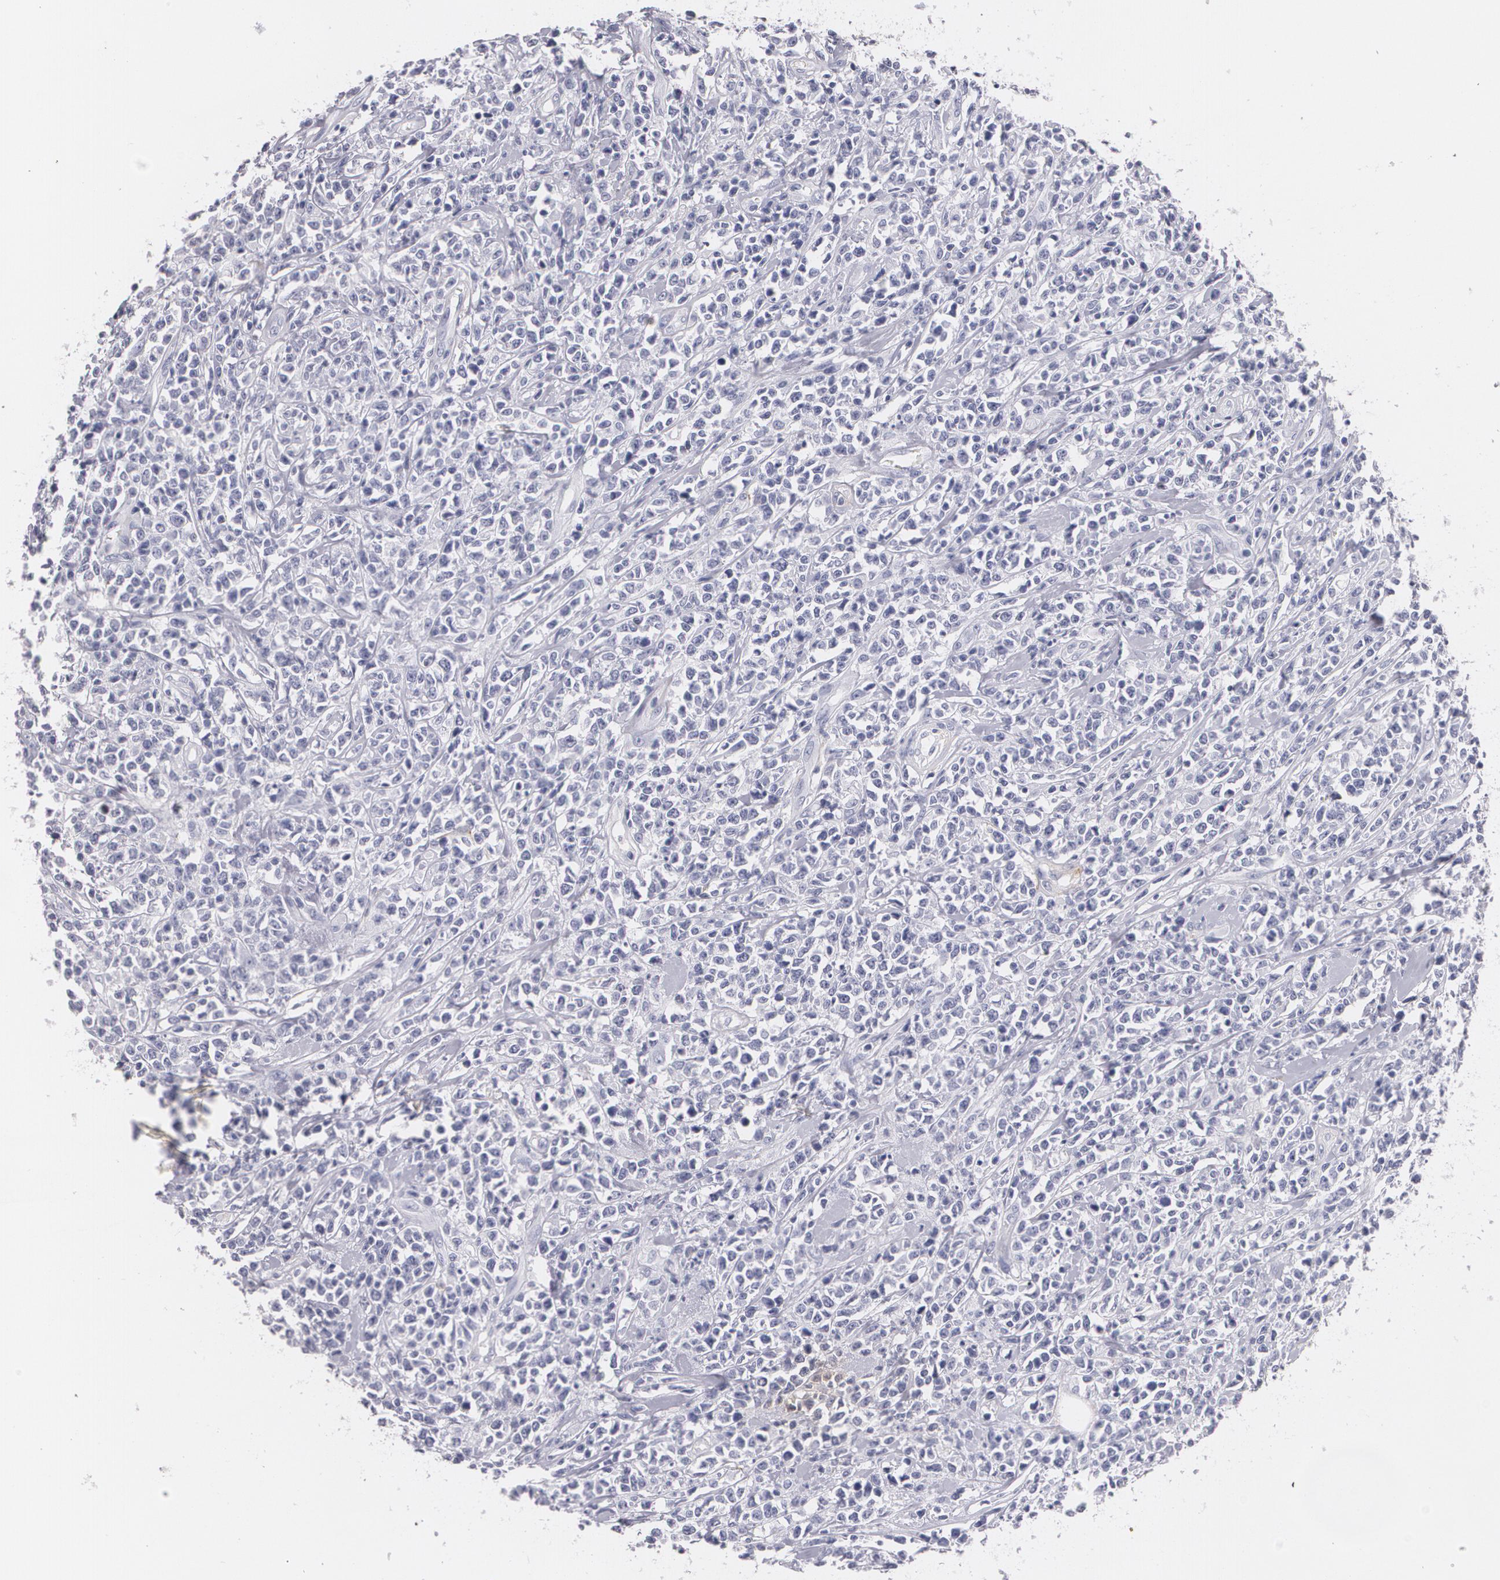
{"staining": {"intensity": "negative", "quantity": "none", "location": "none"}, "tissue": "lymphoma", "cell_type": "Tumor cells", "image_type": "cancer", "snomed": [{"axis": "morphology", "description": "Malignant lymphoma, non-Hodgkin's type, High grade"}, {"axis": "topography", "description": "Colon"}], "caption": "A photomicrograph of malignant lymphoma, non-Hodgkin's type (high-grade) stained for a protein displays no brown staining in tumor cells.", "gene": "NGFR", "patient": {"sex": "male", "age": 82}}